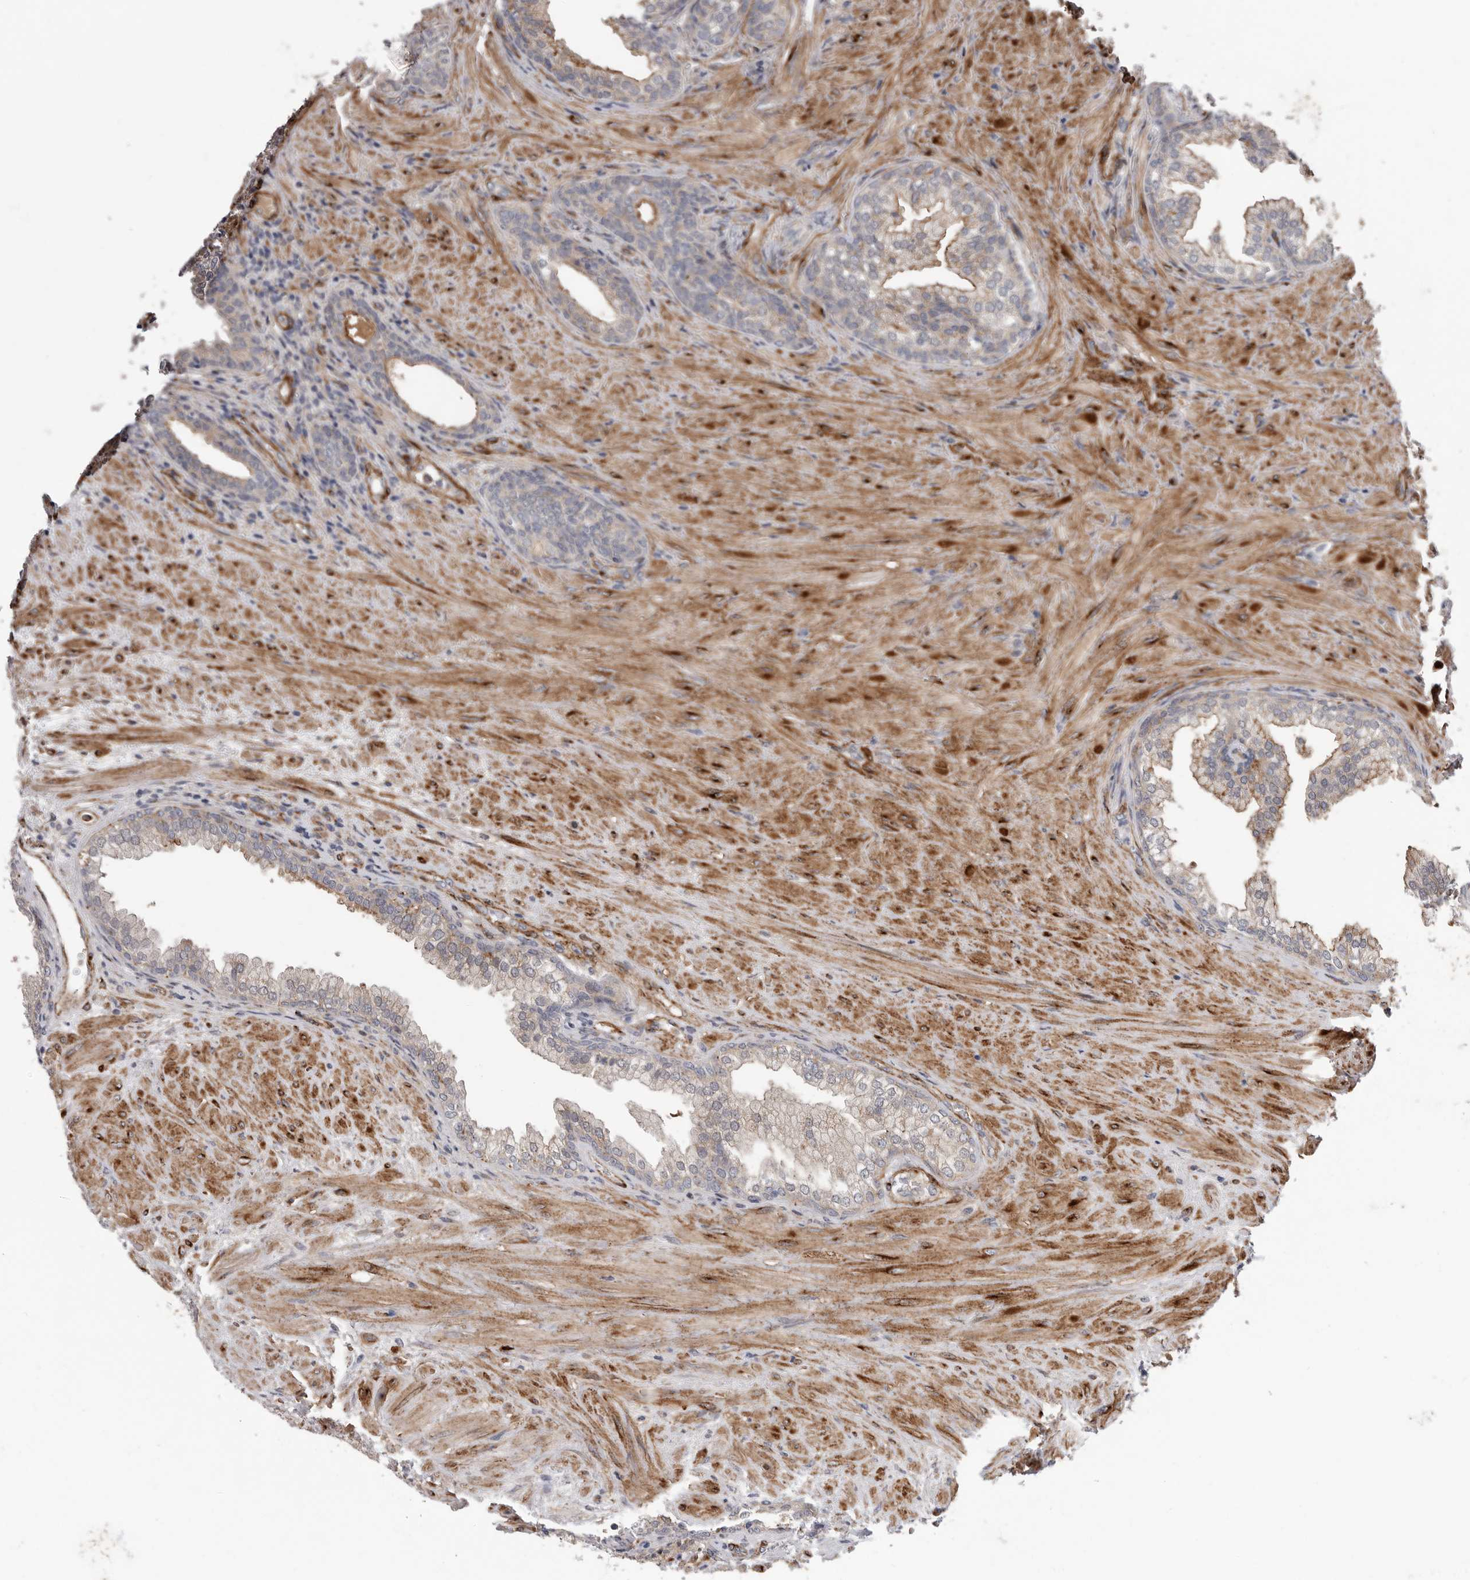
{"staining": {"intensity": "weak", "quantity": "25%-75%", "location": "cytoplasmic/membranous"}, "tissue": "prostate", "cell_type": "Glandular cells", "image_type": "normal", "snomed": [{"axis": "morphology", "description": "Normal tissue, NOS"}, {"axis": "topography", "description": "Prostate"}], "caption": "Normal prostate was stained to show a protein in brown. There is low levels of weak cytoplasmic/membranous staining in approximately 25%-75% of glandular cells. Using DAB (brown) and hematoxylin (blue) stains, captured at high magnification using brightfield microscopy.", "gene": "ATXN3L", "patient": {"sex": "male", "age": 76}}